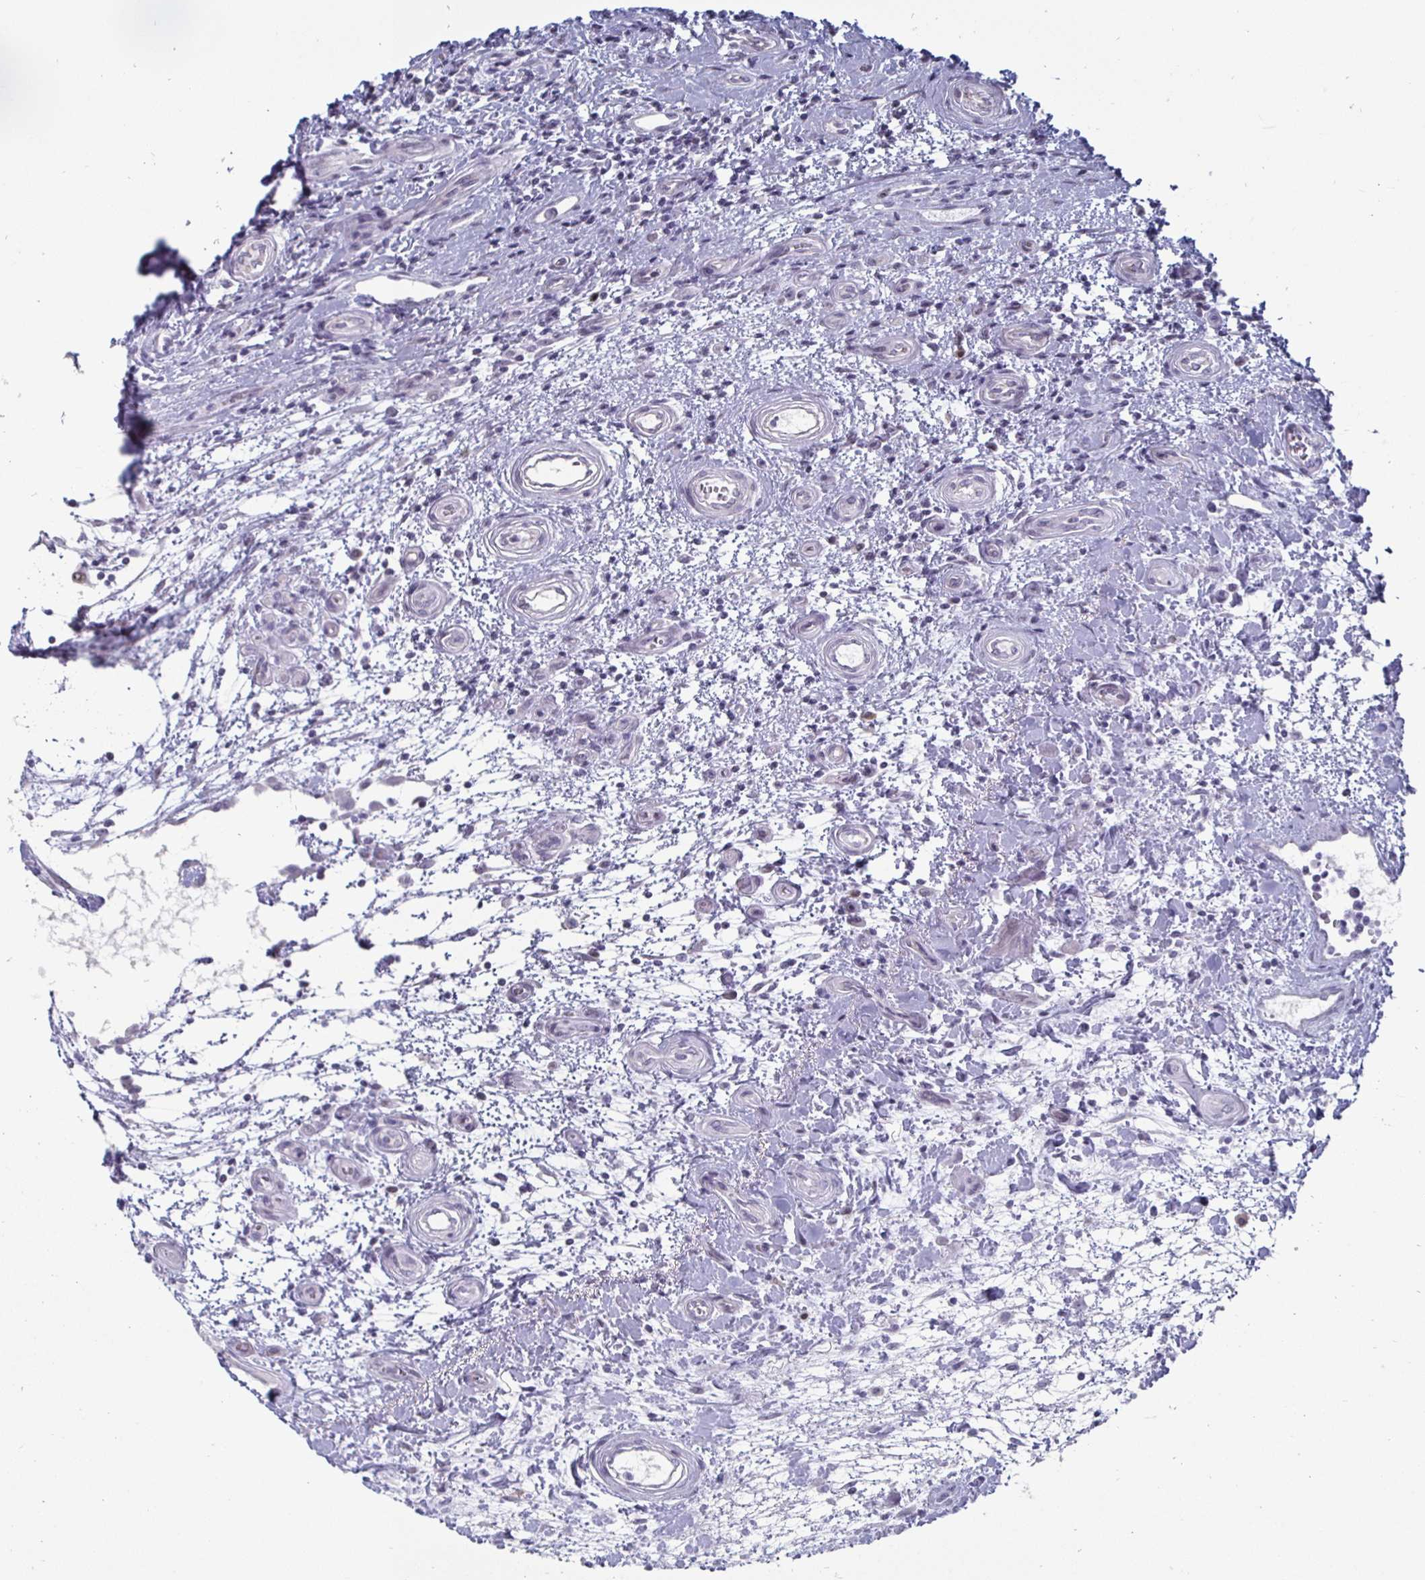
{"staining": {"intensity": "negative", "quantity": "none", "location": "none"}, "tissue": "lymphoma", "cell_type": "Tumor cells", "image_type": "cancer", "snomed": [{"axis": "morphology", "description": "Malignant lymphoma, non-Hodgkin's type, High grade"}, {"axis": "topography", "description": "Small intestine"}], "caption": "Immunohistochemistry image of neoplastic tissue: human malignant lymphoma, non-Hodgkin's type (high-grade) stained with DAB (3,3'-diaminobenzidine) demonstrates no significant protein staining in tumor cells. (DAB (3,3'-diaminobenzidine) immunohistochemistry, high magnification).", "gene": "OOSP2", "patient": {"sex": "female", "age": 56}}